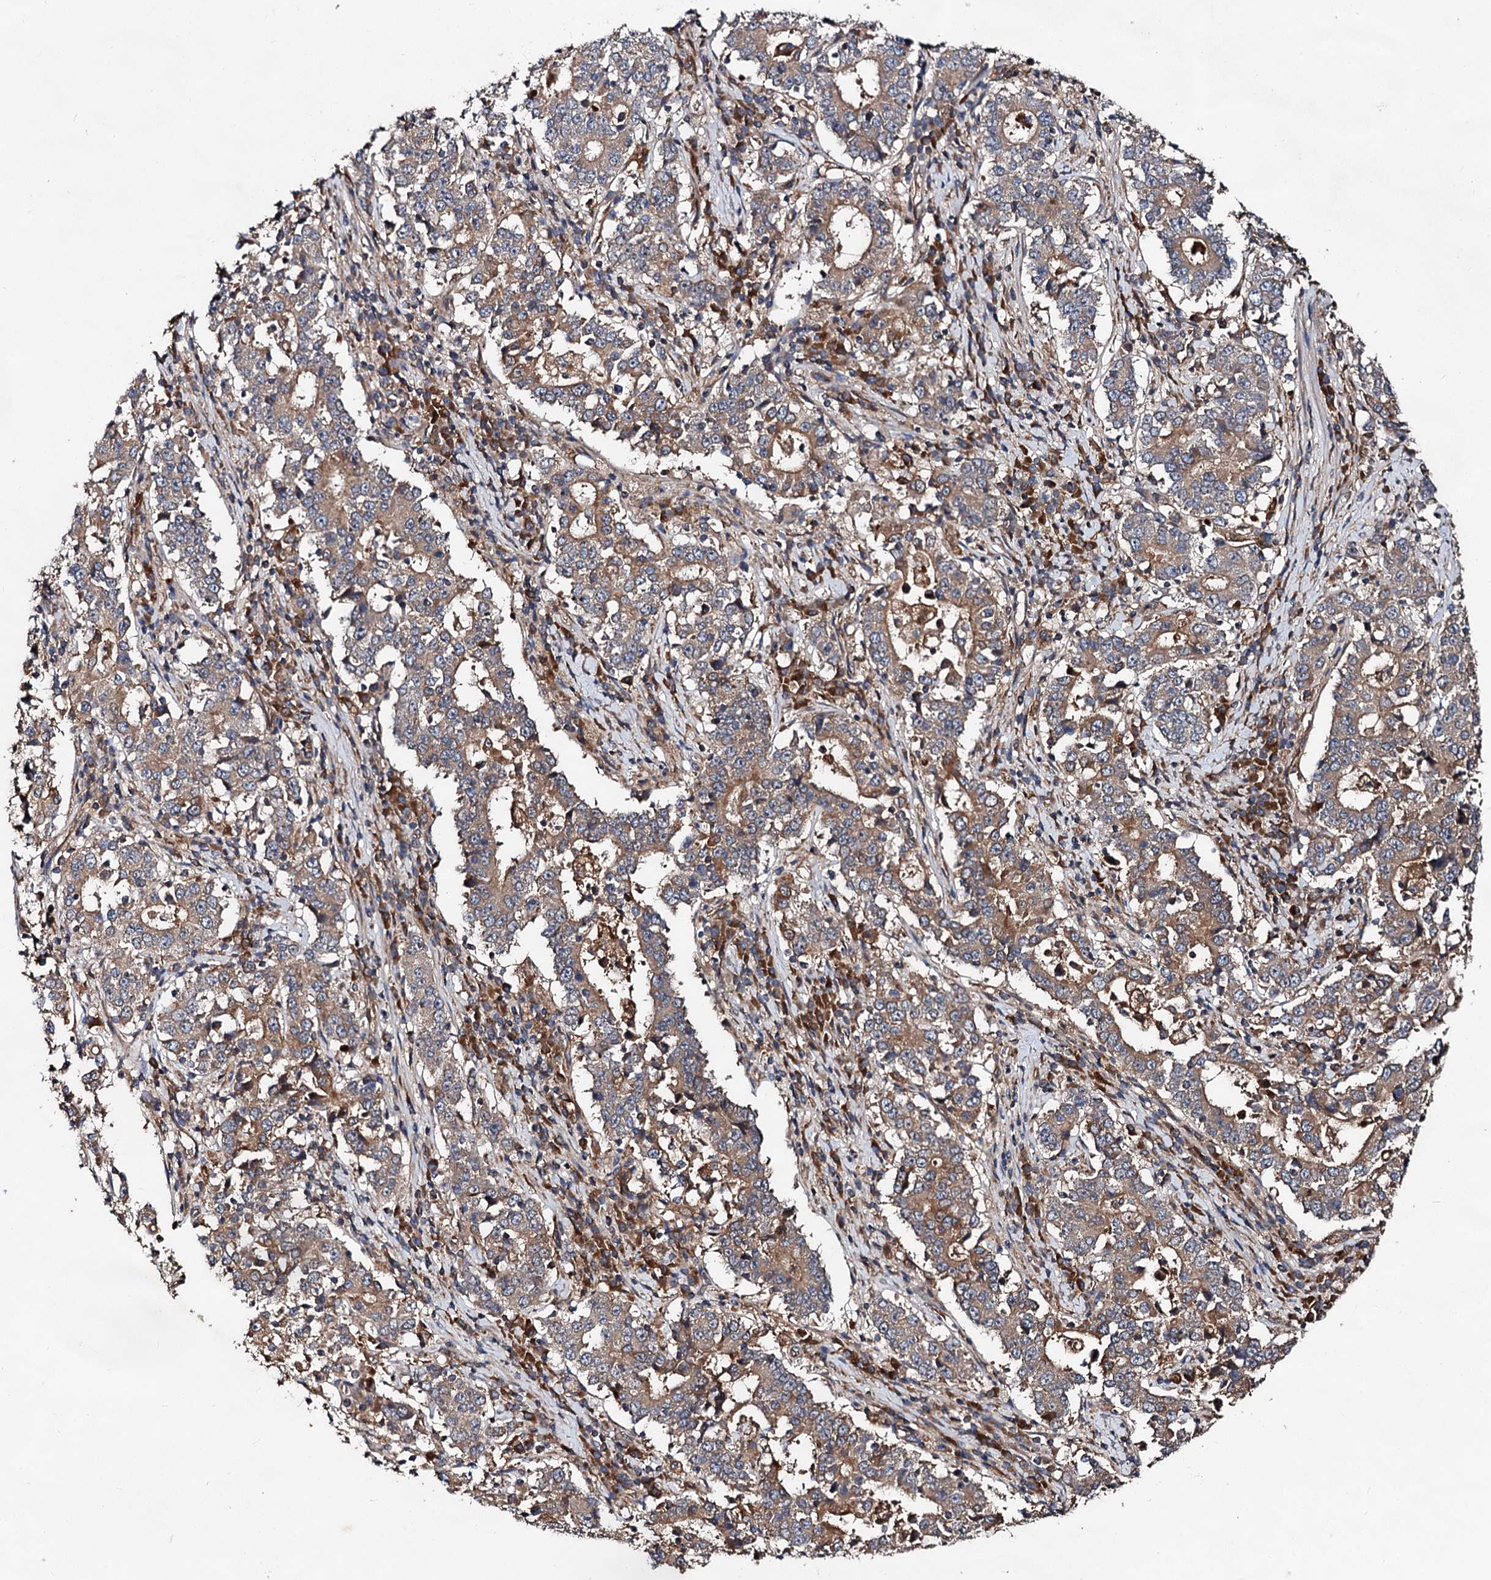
{"staining": {"intensity": "moderate", "quantity": ">75%", "location": "cytoplasmic/membranous"}, "tissue": "stomach cancer", "cell_type": "Tumor cells", "image_type": "cancer", "snomed": [{"axis": "morphology", "description": "Adenocarcinoma, NOS"}, {"axis": "topography", "description": "Stomach"}], "caption": "The histopathology image reveals immunohistochemical staining of stomach cancer (adenocarcinoma). There is moderate cytoplasmic/membranous staining is seen in approximately >75% of tumor cells.", "gene": "TEX9", "patient": {"sex": "male", "age": 59}}